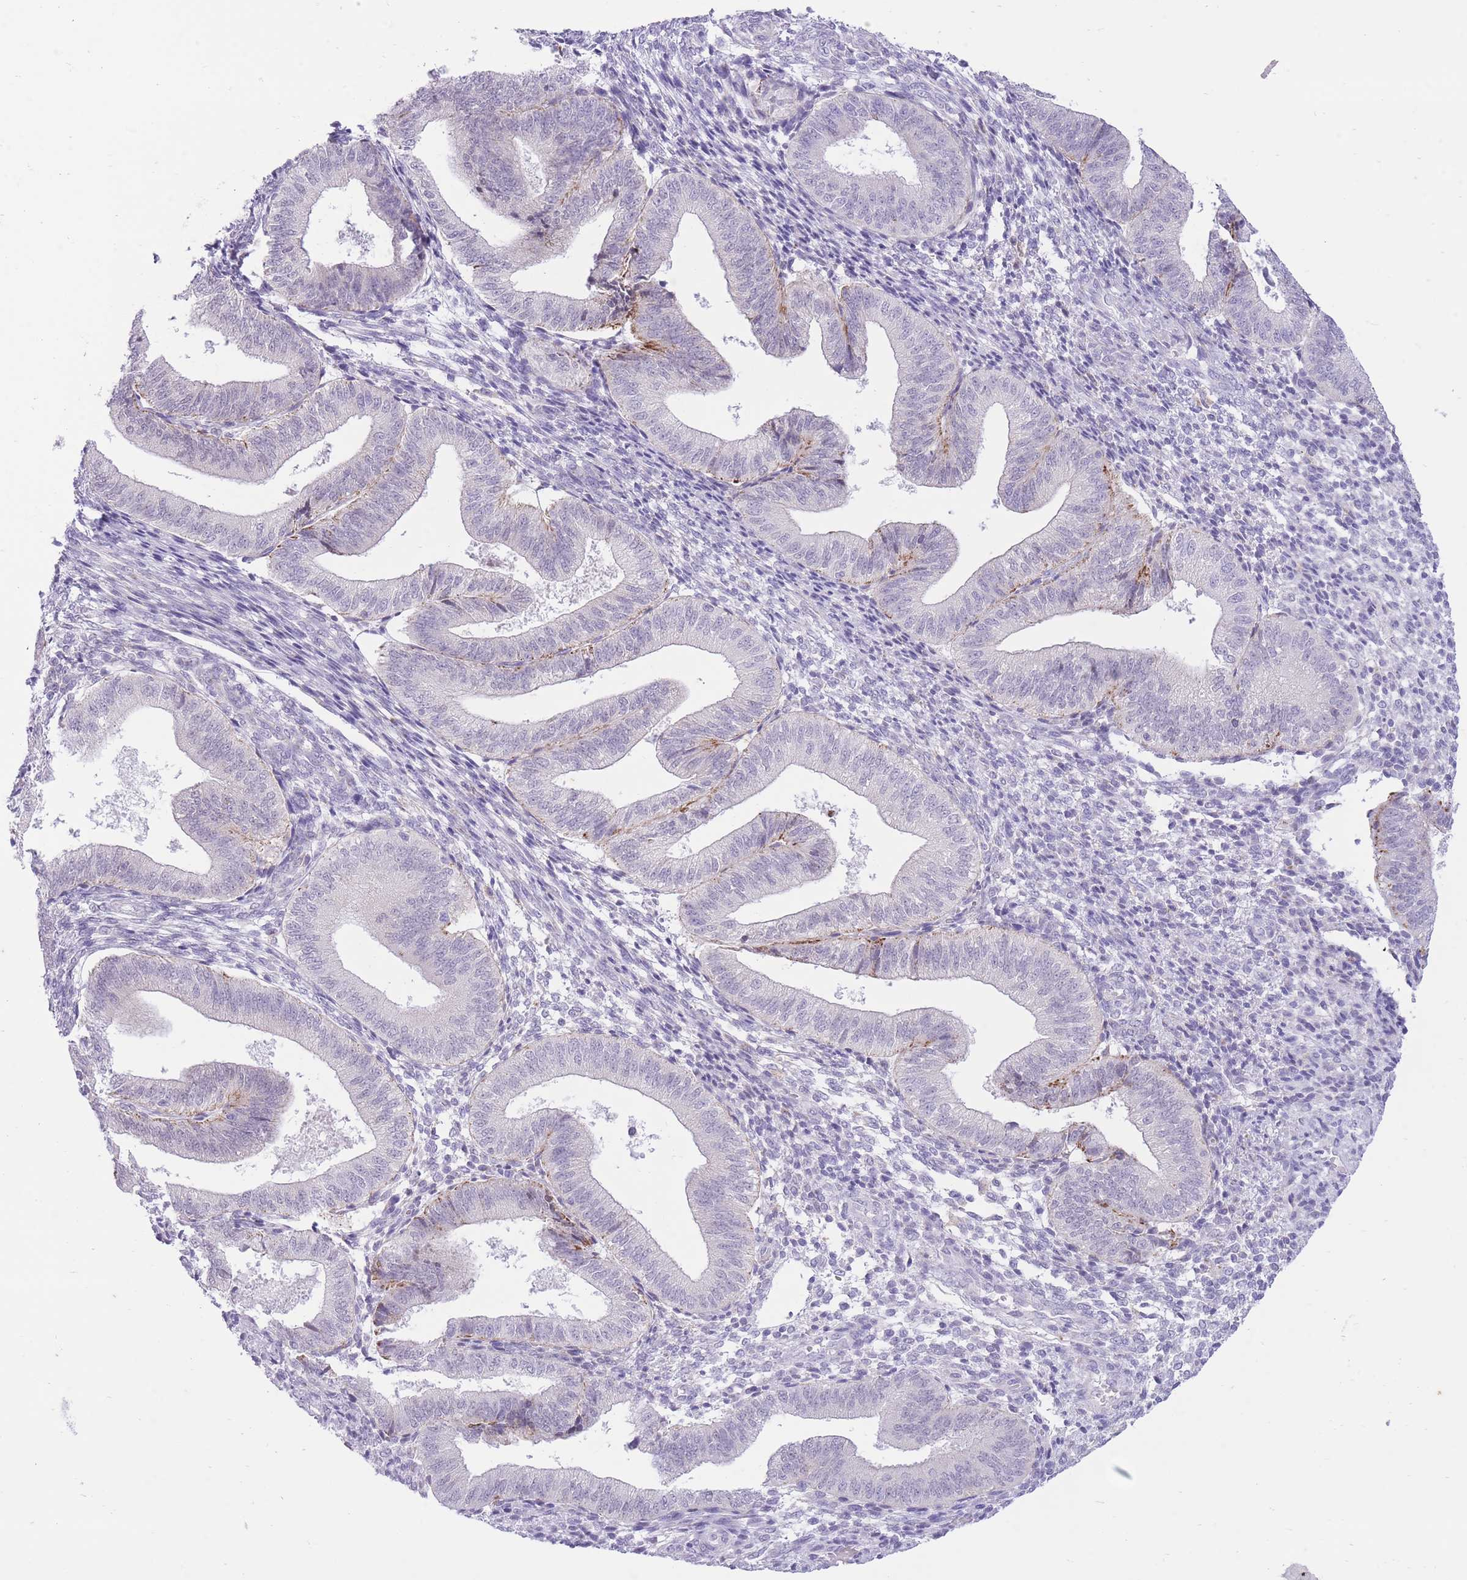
{"staining": {"intensity": "negative", "quantity": "none", "location": "none"}, "tissue": "endometrium", "cell_type": "Cells in endometrial stroma", "image_type": "normal", "snomed": [{"axis": "morphology", "description": "Normal tissue, NOS"}, {"axis": "topography", "description": "Endometrium"}], "caption": "Cells in endometrial stroma show no significant positivity in normal endometrium.", "gene": "DENND2D", "patient": {"sex": "female", "age": 34}}